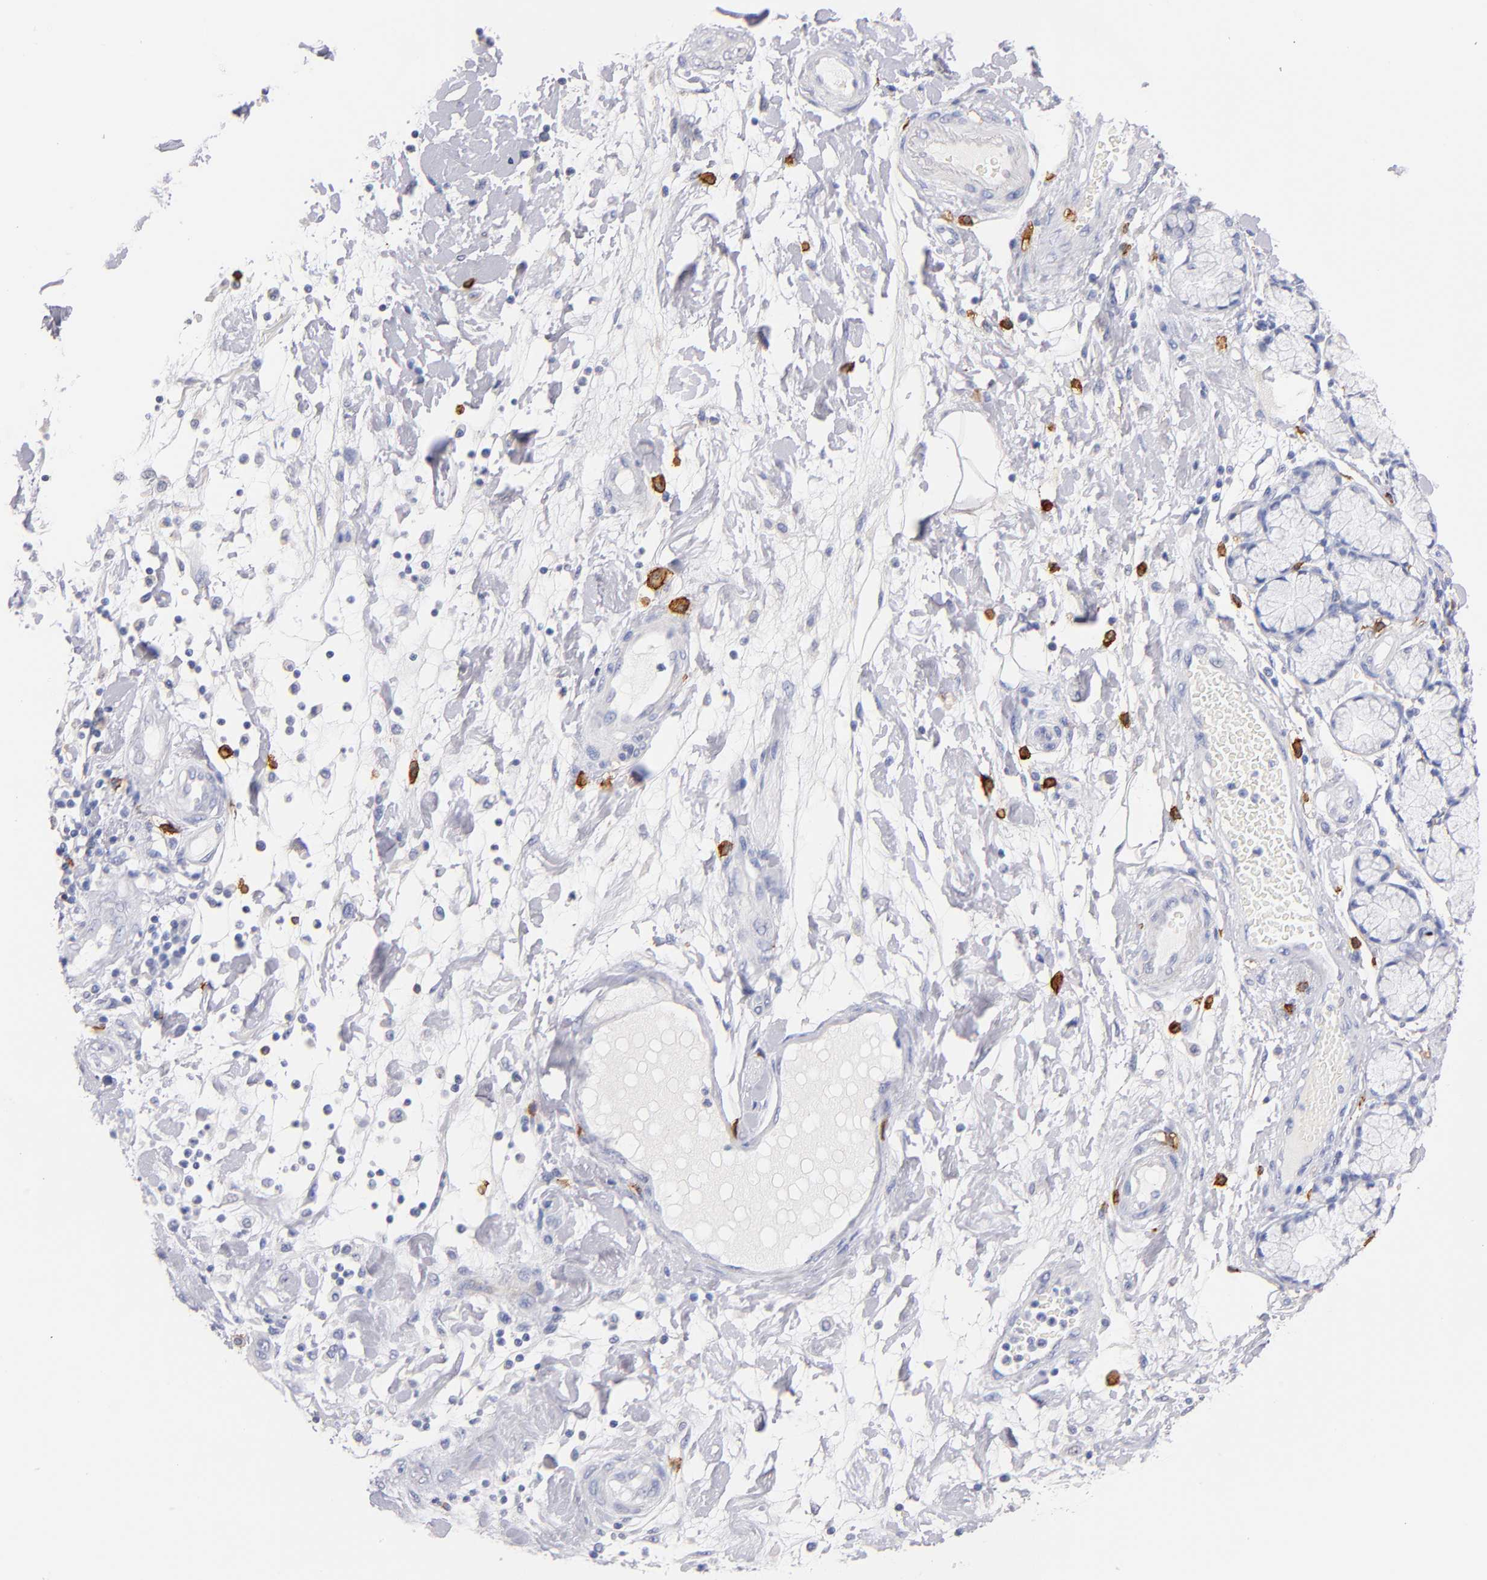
{"staining": {"intensity": "negative", "quantity": "none", "location": "none"}, "tissue": "pancreatic cancer", "cell_type": "Tumor cells", "image_type": "cancer", "snomed": [{"axis": "morphology", "description": "Adenocarcinoma, NOS"}, {"axis": "morphology", "description": "Adenocarcinoma, metastatic, NOS"}, {"axis": "topography", "description": "Lymph node"}, {"axis": "topography", "description": "Pancreas"}, {"axis": "topography", "description": "Duodenum"}], "caption": "Immunohistochemical staining of human pancreatic cancer (metastatic adenocarcinoma) shows no significant staining in tumor cells. (Immunohistochemistry, brightfield microscopy, high magnification).", "gene": "KIT", "patient": {"sex": "female", "age": 64}}